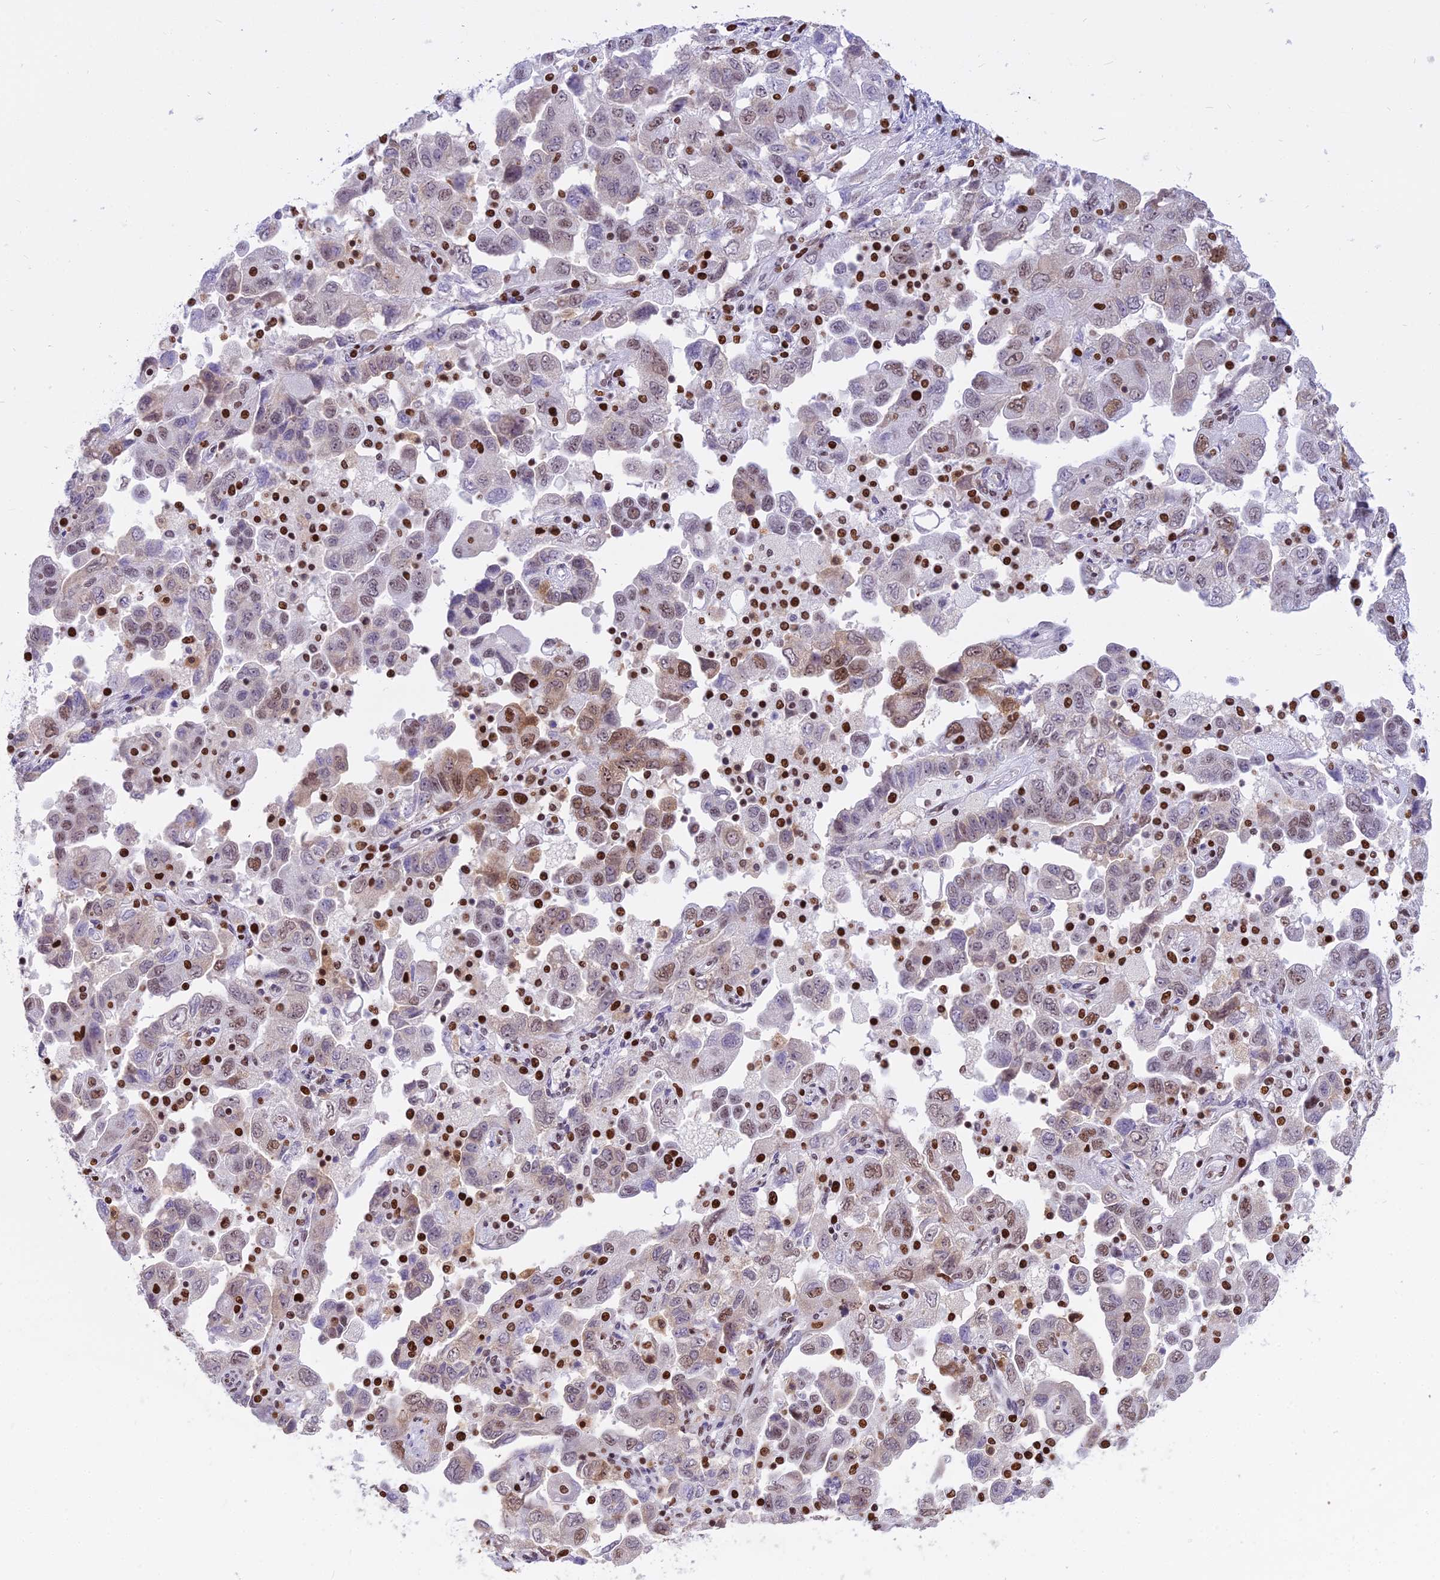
{"staining": {"intensity": "moderate", "quantity": "25%-75%", "location": "cytoplasmic/membranous,nuclear"}, "tissue": "ovarian cancer", "cell_type": "Tumor cells", "image_type": "cancer", "snomed": [{"axis": "morphology", "description": "Carcinoma, NOS"}, {"axis": "morphology", "description": "Cystadenocarcinoma, serous, NOS"}, {"axis": "topography", "description": "Ovary"}], "caption": "High-power microscopy captured an immunohistochemistry micrograph of ovarian cancer, revealing moderate cytoplasmic/membranous and nuclear staining in approximately 25%-75% of tumor cells.", "gene": "PARP1", "patient": {"sex": "female", "age": 69}}